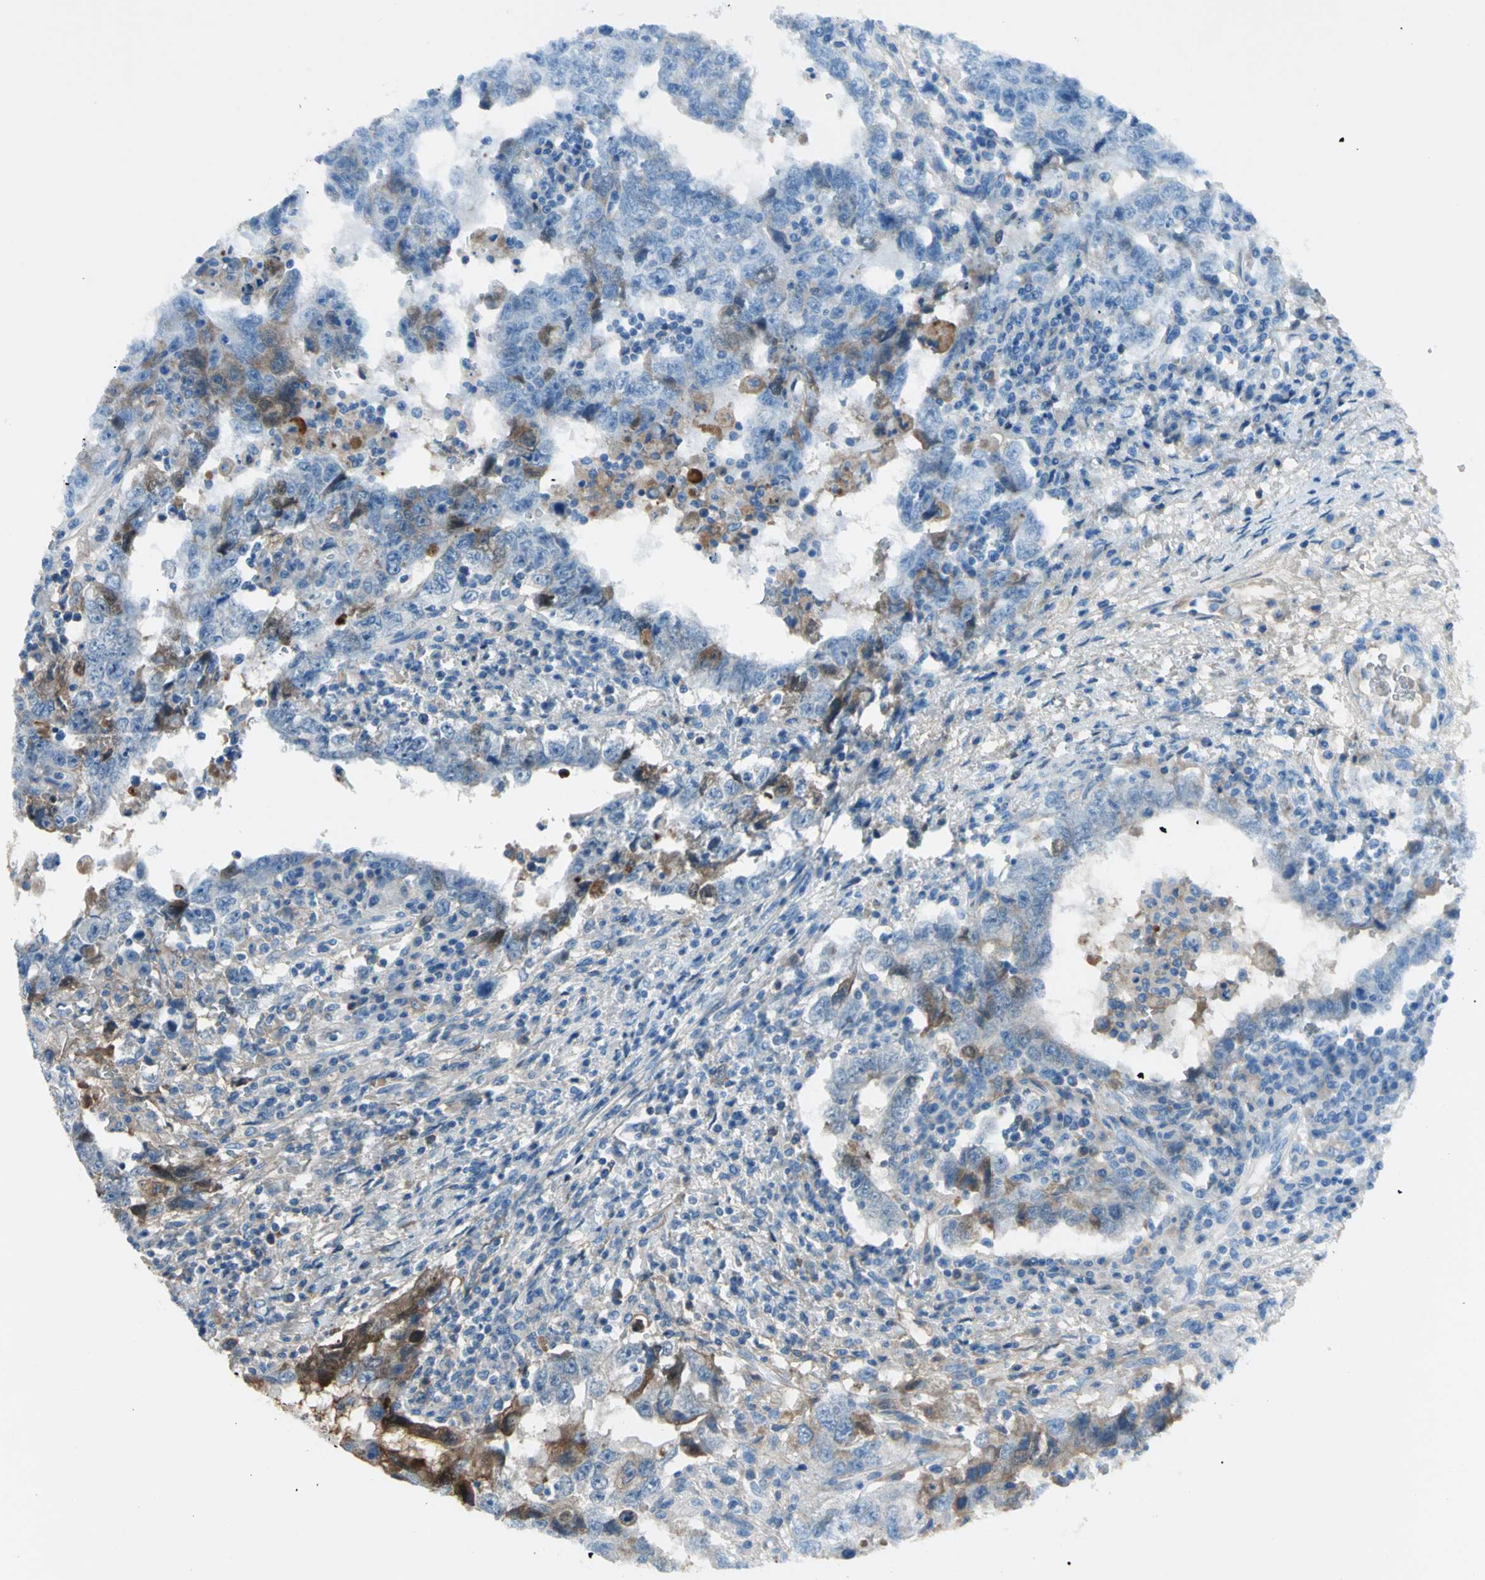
{"staining": {"intensity": "moderate", "quantity": "25%-75%", "location": "cytoplasmic/membranous"}, "tissue": "testis cancer", "cell_type": "Tumor cells", "image_type": "cancer", "snomed": [{"axis": "morphology", "description": "Carcinoma, Embryonal, NOS"}, {"axis": "topography", "description": "Testis"}], "caption": "Testis embryonal carcinoma stained with a brown dye displays moderate cytoplasmic/membranous positive staining in about 25%-75% of tumor cells.", "gene": "ZIC1", "patient": {"sex": "male", "age": 26}}